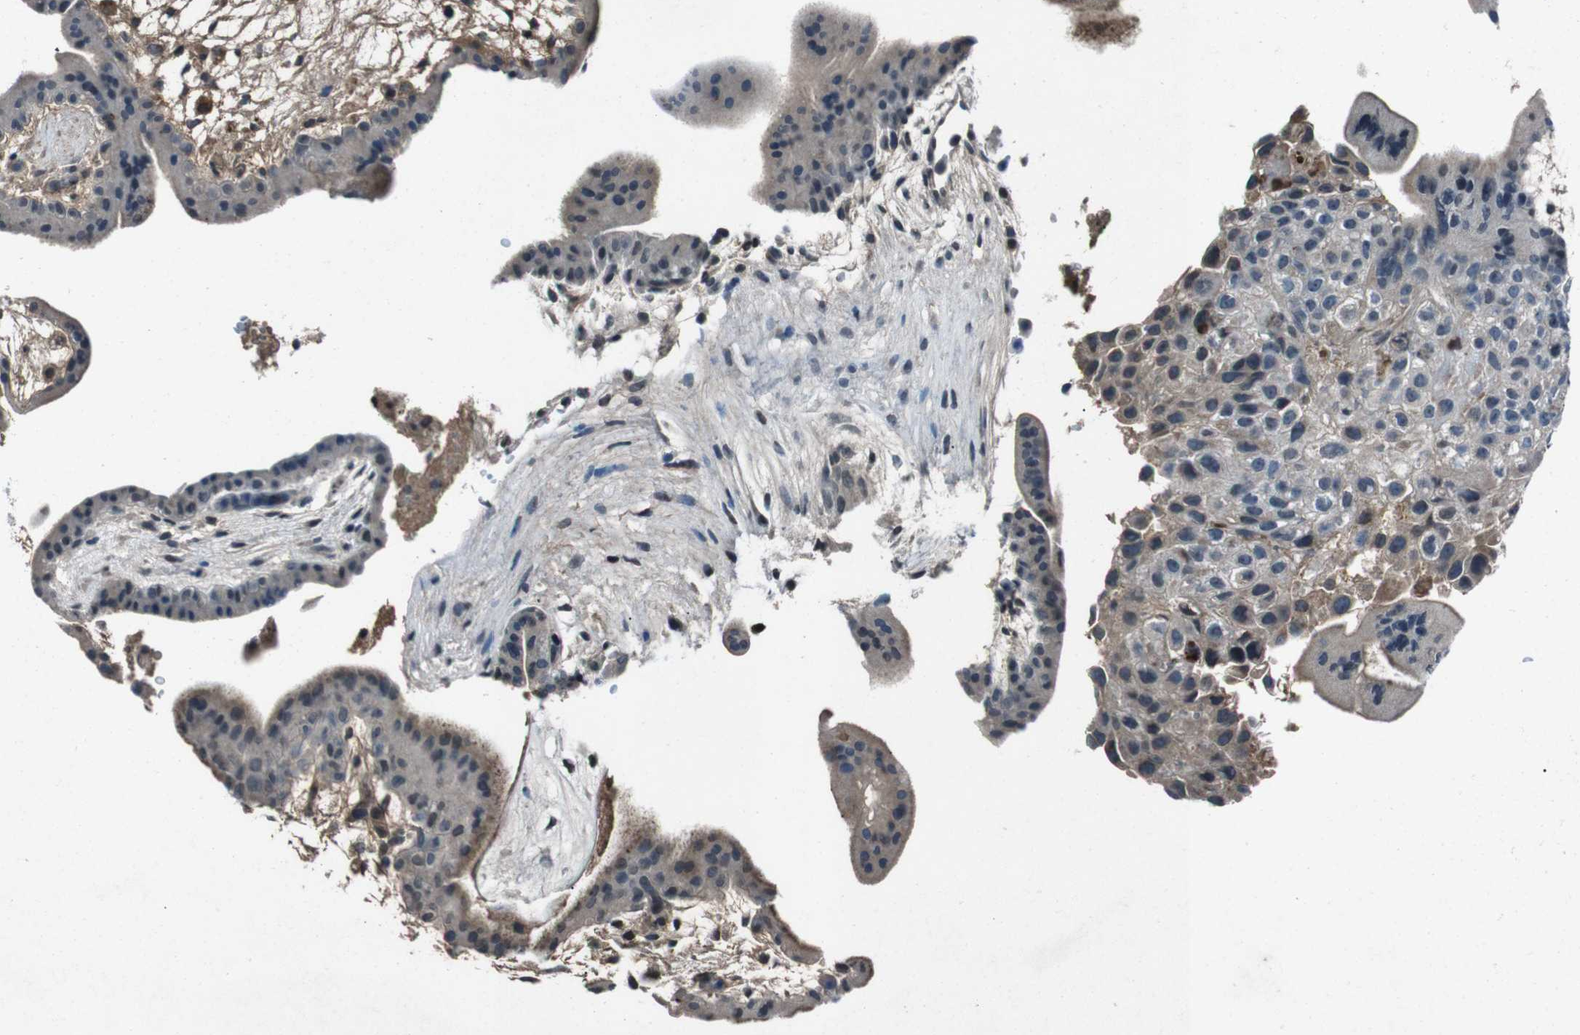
{"staining": {"intensity": "weak", "quantity": "25%-75%", "location": "cytoplasmic/membranous"}, "tissue": "placenta", "cell_type": "Decidual cells", "image_type": "normal", "snomed": [{"axis": "morphology", "description": "Normal tissue, NOS"}, {"axis": "topography", "description": "Placenta"}], "caption": "Protein expression analysis of normal placenta exhibits weak cytoplasmic/membranous positivity in about 25%-75% of decidual cells.", "gene": "UGT1A6", "patient": {"sex": "female", "age": 35}}